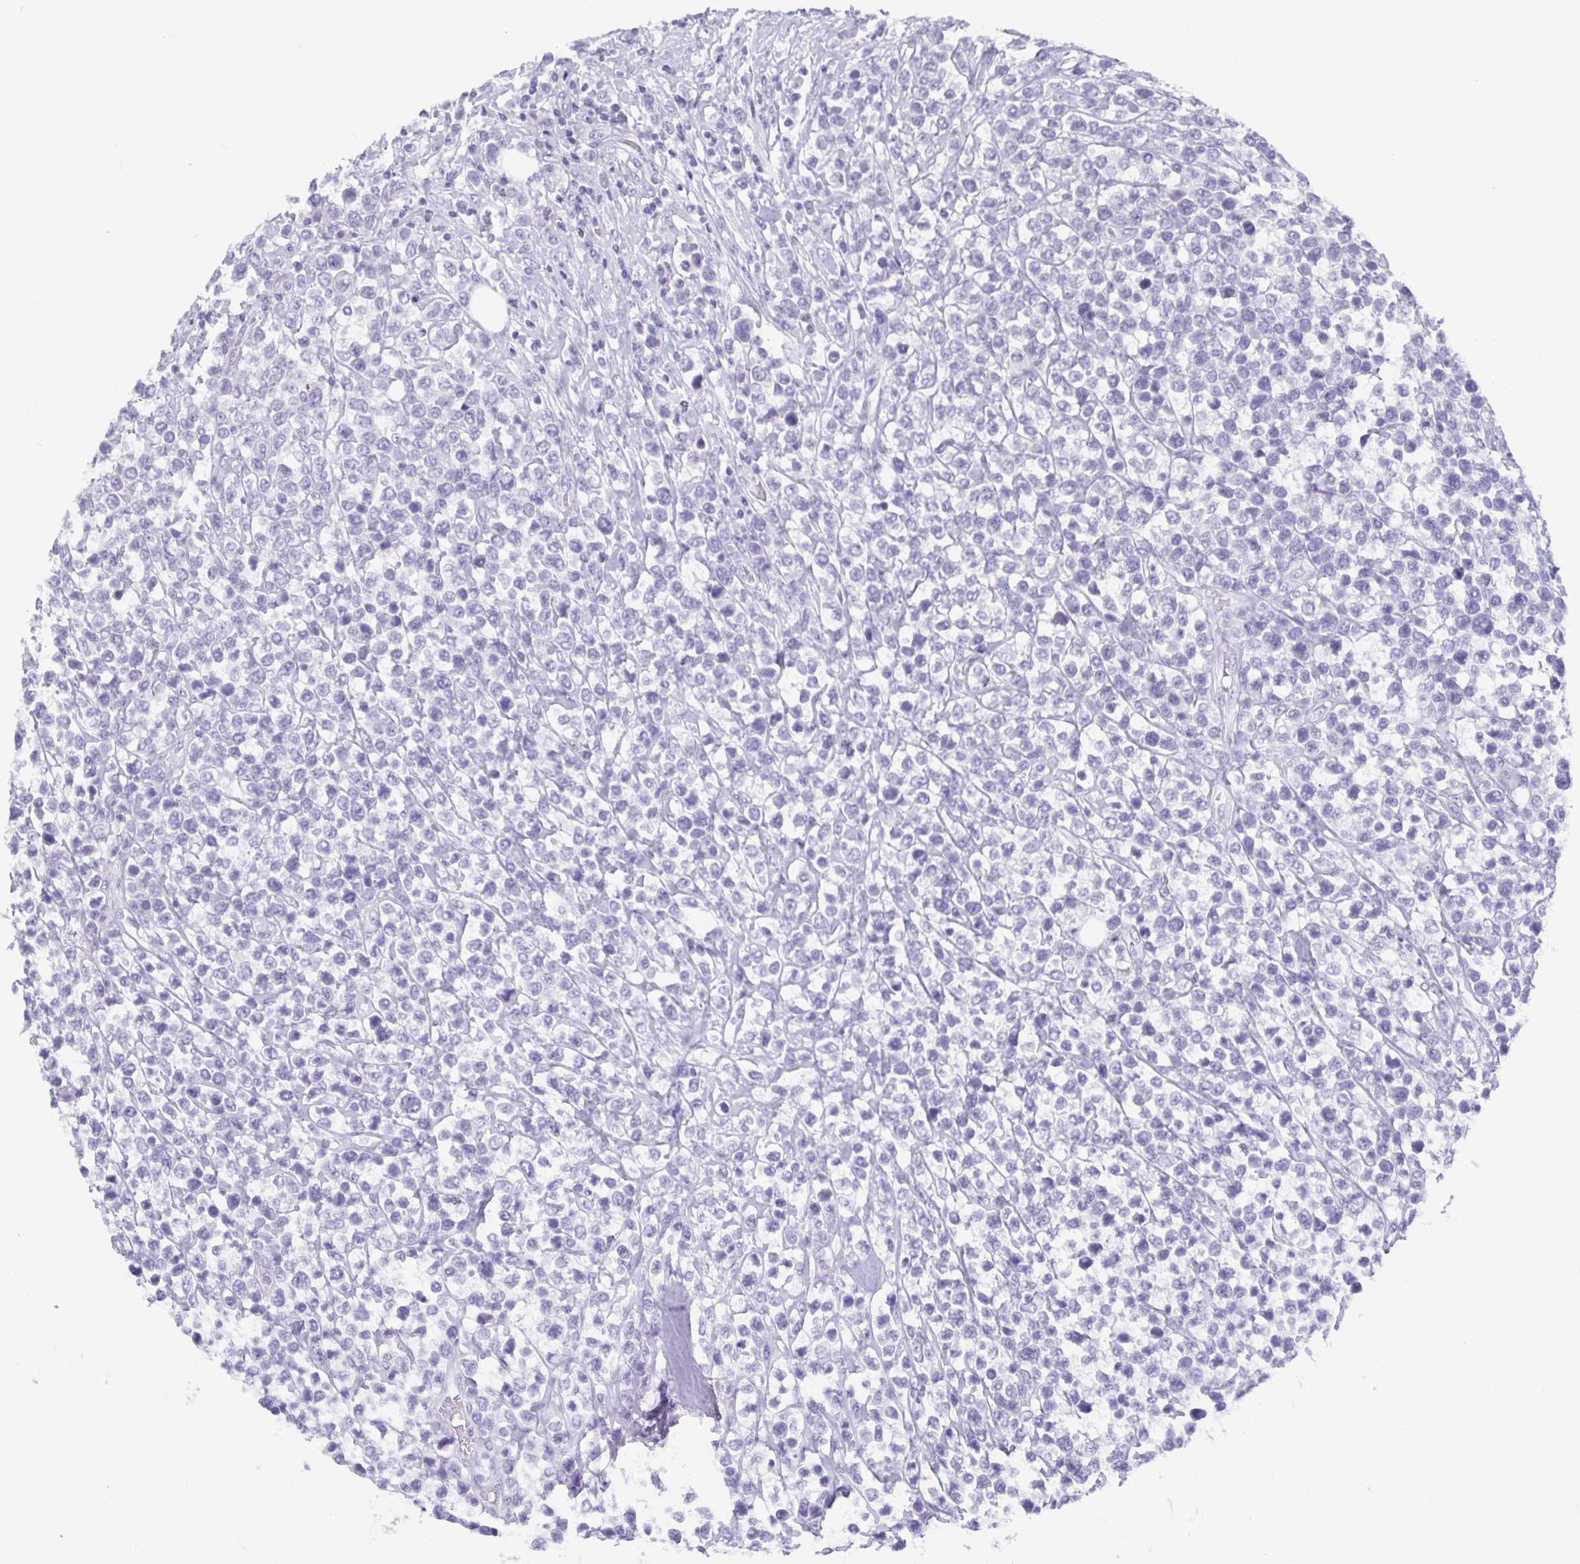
{"staining": {"intensity": "negative", "quantity": "none", "location": "none"}, "tissue": "lymphoma", "cell_type": "Tumor cells", "image_type": "cancer", "snomed": [{"axis": "morphology", "description": "Malignant lymphoma, non-Hodgkin's type, High grade"}, {"axis": "topography", "description": "Soft tissue"}], "caption": "Immunohistochemical staining of human high-grade malignant lymphoma, non-Hodgkin's type displays no significant staining in tumor cells.", "gene": "OLIG2", "patient": {"sex": "female", "age": 56}}